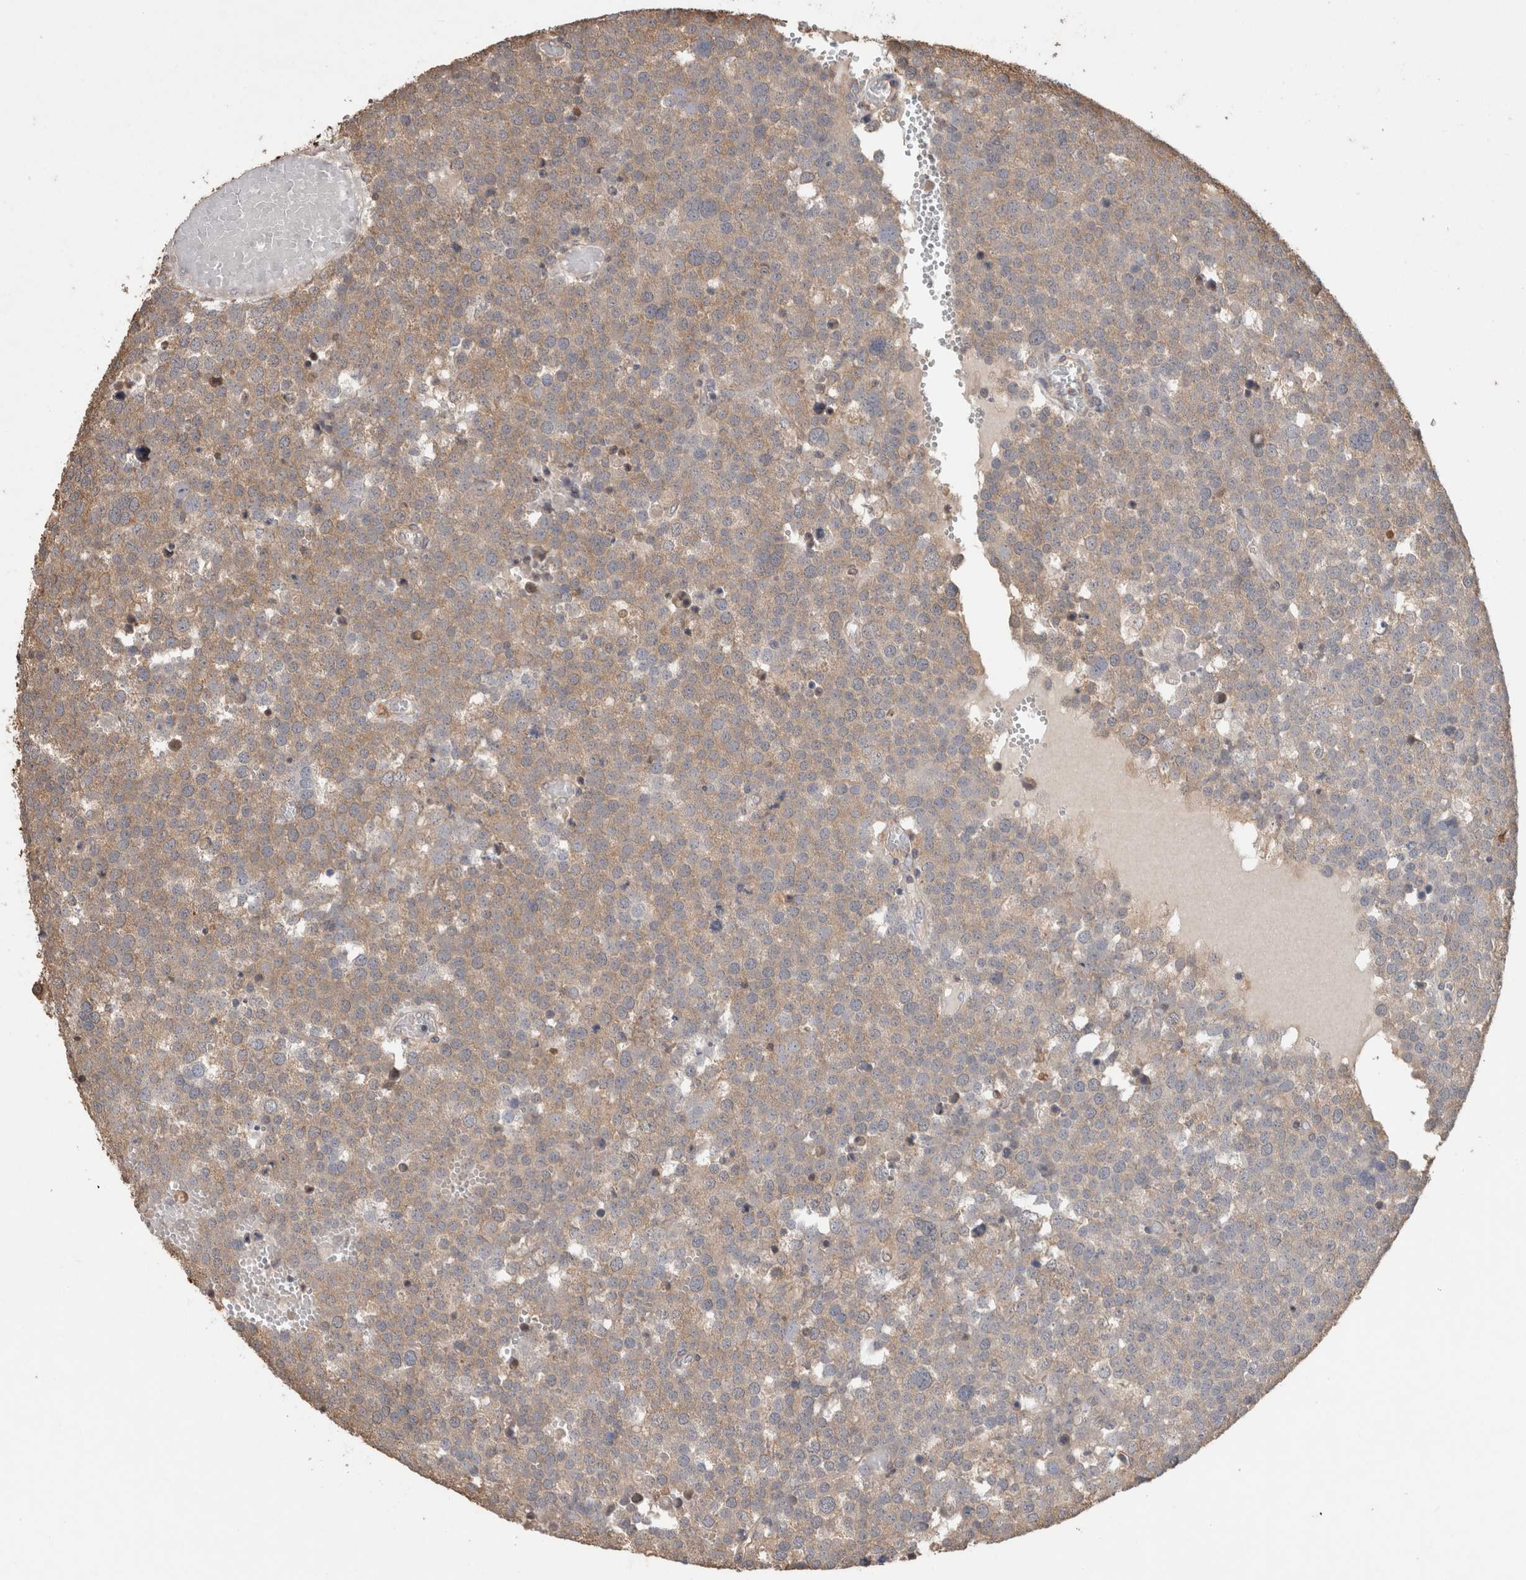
{"staining": {"intensity": "weak", "quantity": ">75%", "location": "cytoplasmic/membranous"}, "tissue": "testis cancer", "cell_type": "Tumor cells", "image_type": "cancer", "snomed": [{"axis": "morphology", "description": "Seminoma, NOS"}, {"axis": "topography", "description": "Testis"}], "caption": "Weak cytoplasmic/membranous protein staining is seen in about >75% of tumor cells in testis cancer.", "gene": "TRIM5", "patient": {"sex": "male", "age": 71}}